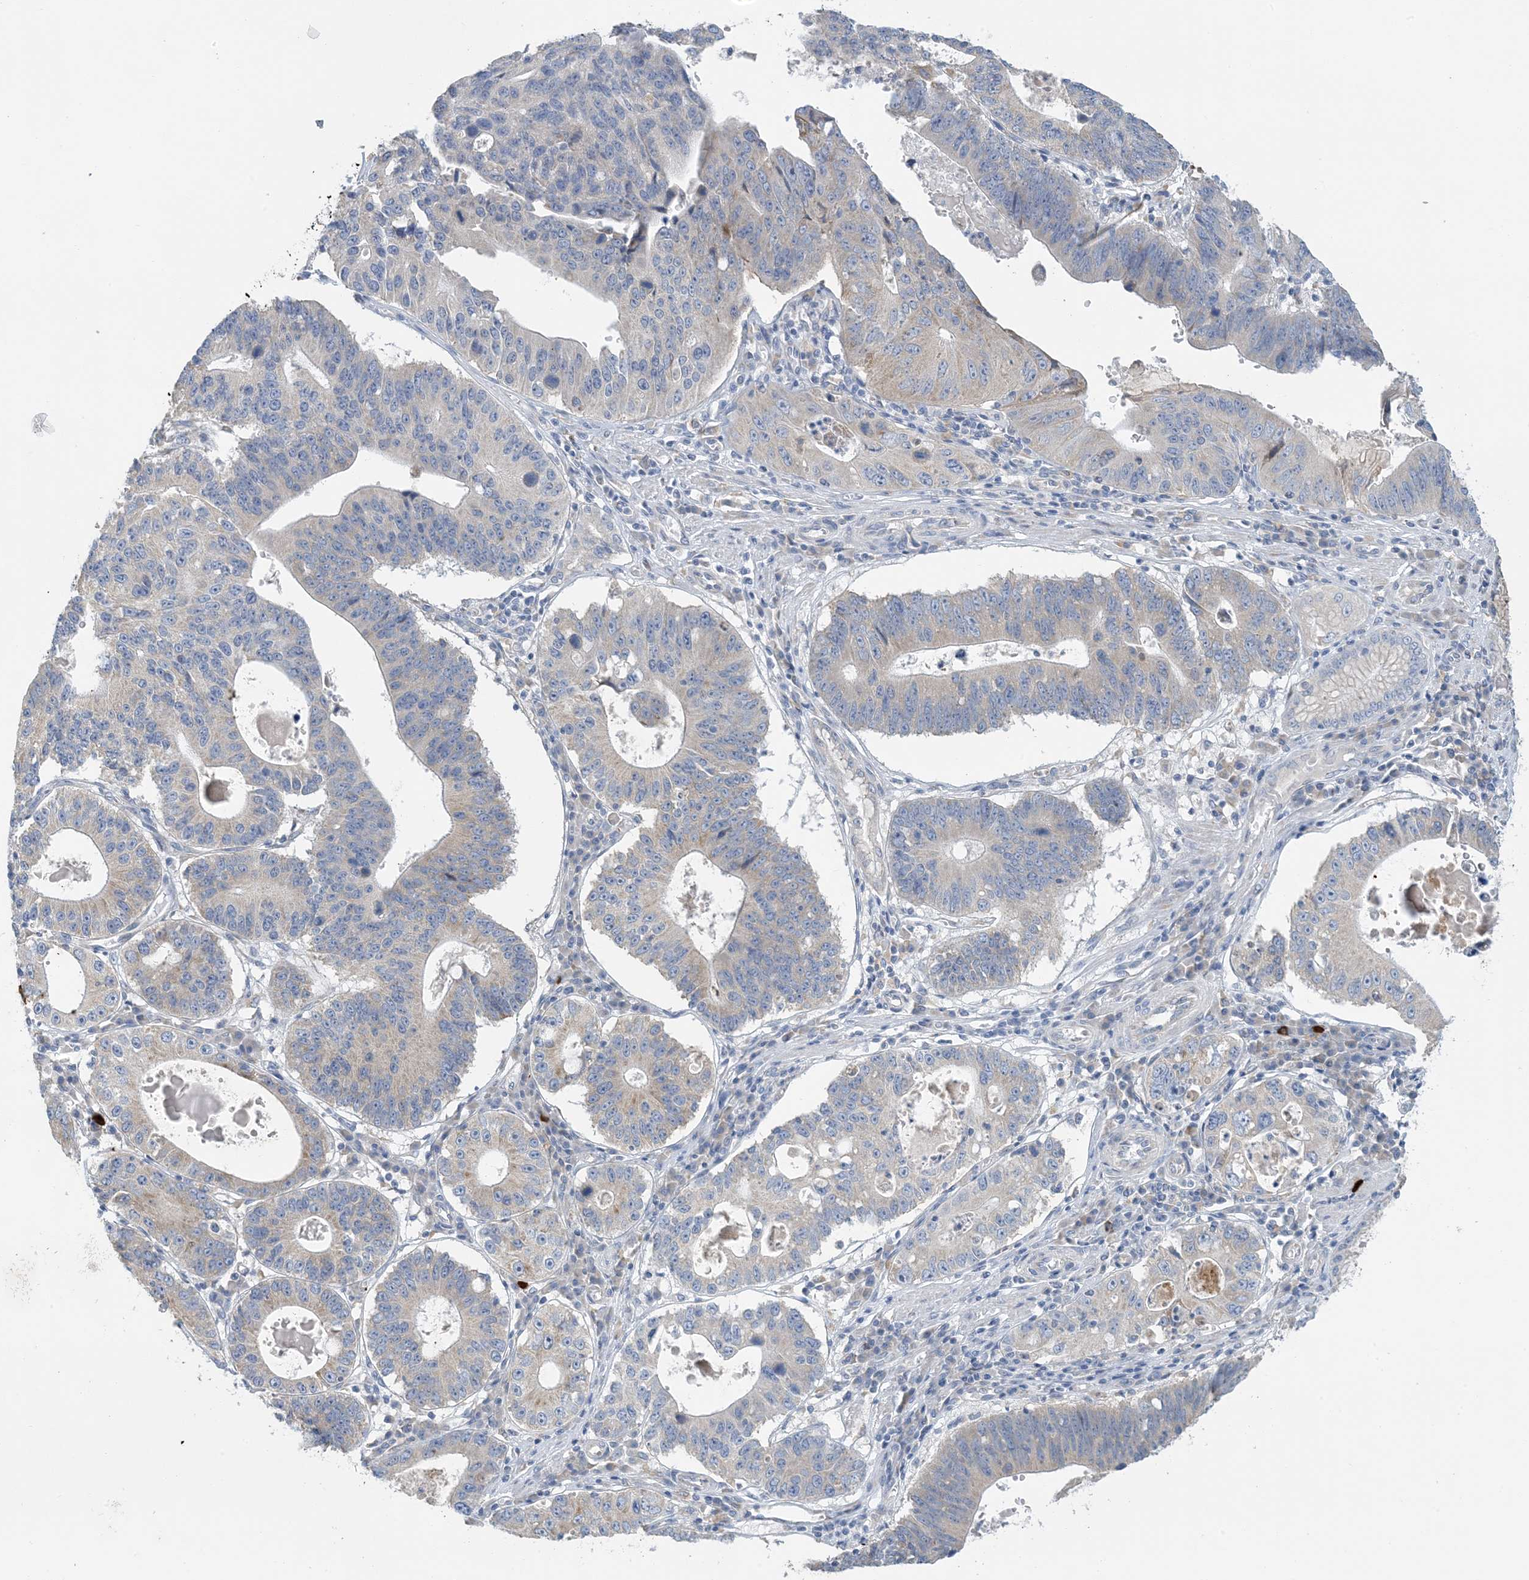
{"staining": {"intensity": "negative", "quantity": "none", "location": "none"}, "tissue": "stomach cancer", "cell_type": "Tumor cells", "image_type": "cancer", "snomed": [{"axis": "morphology", "description": "Adenocarcinoma, NOS"}, {"axis": "topography", "description": "Stomach"}], "caption": "Protein analysis of adenocarcinoma (stomach) shows no significant positivity in tumor cells.", "gene": "ZCCHC18", "patient": {"sex": "male", "age": 59}}